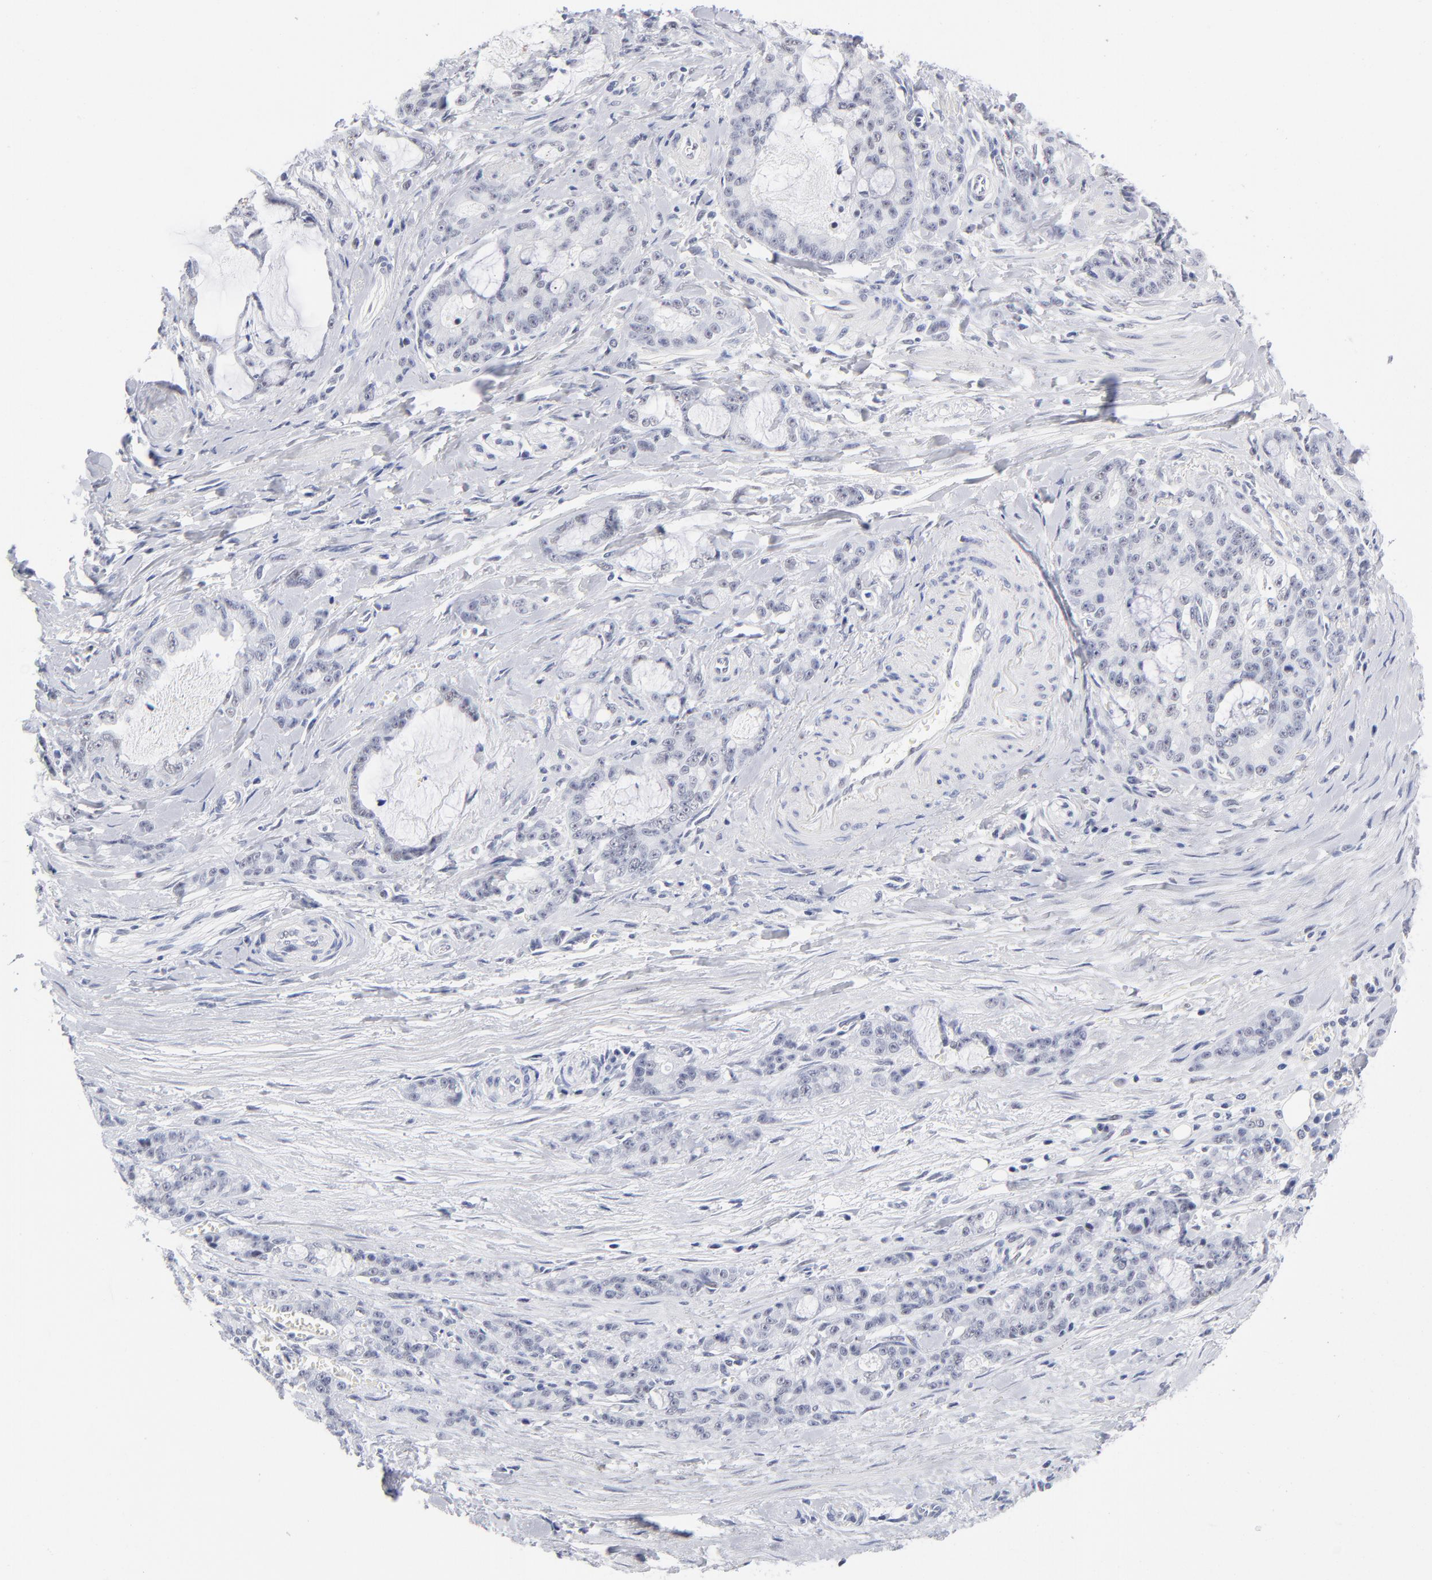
{"staining": {"intensity": "negative", "quantity": "none", "location": "none"}, "tissue": "pancreatic cancer", "cell_type": "Tumor cells", "image_type": "cancer", "snomed": [{"axis": "morphology", "description": "Adenocarcinoma, NOS"}, {"axis": "topography", "description": "Pancreas"}], "caption": "Immunohistochemical staining of human adenocarcinoma (pancreatic) shows no significant staining in tumor cells.", "gene": "SNRPB", "patient": {"sex": "female", "age": 73}}